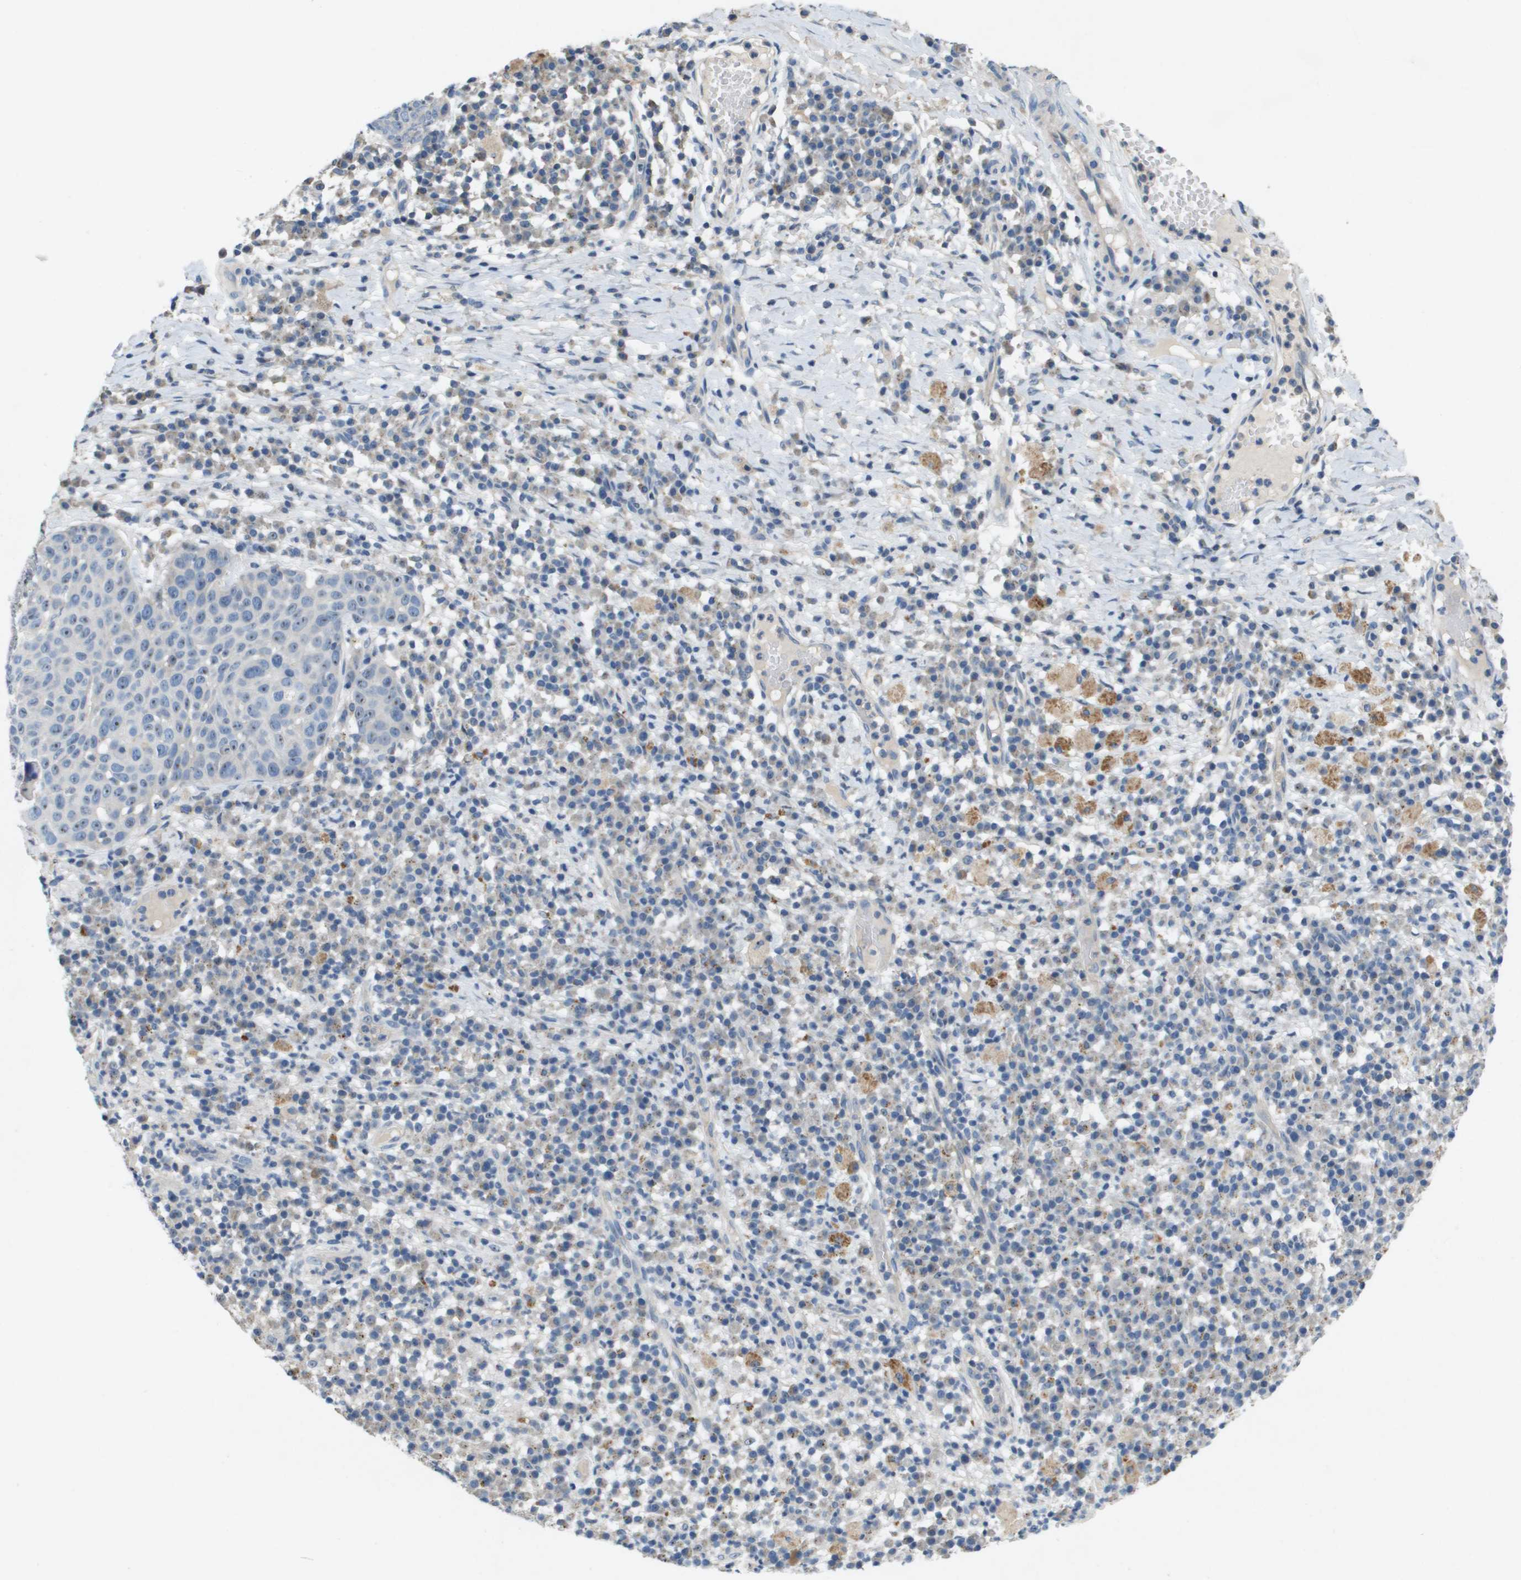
{"staining": {"intensity": "weak", "quantity": "<25%", "location": "cytoplasmic/membranous"}, "tissue": "skin cancer", "cell_type": "Tumor cells", "image_type": "cancer", "snomed": [{"axis": "morphology", "description": "Squamous cell carcinoma in situ, NOS"}, {"axis": "morphology", "description": "Squamous cell carcinoma, NOS"}, {"axis": "topography", "description": "Skin"}], "caption": "Immunohistochemistry of human skin squamous cell carcinoma in situ displays no staining in tumor cells.", "gene": "B3GNT5", "patient": {"sex": "male", "age": 93}}